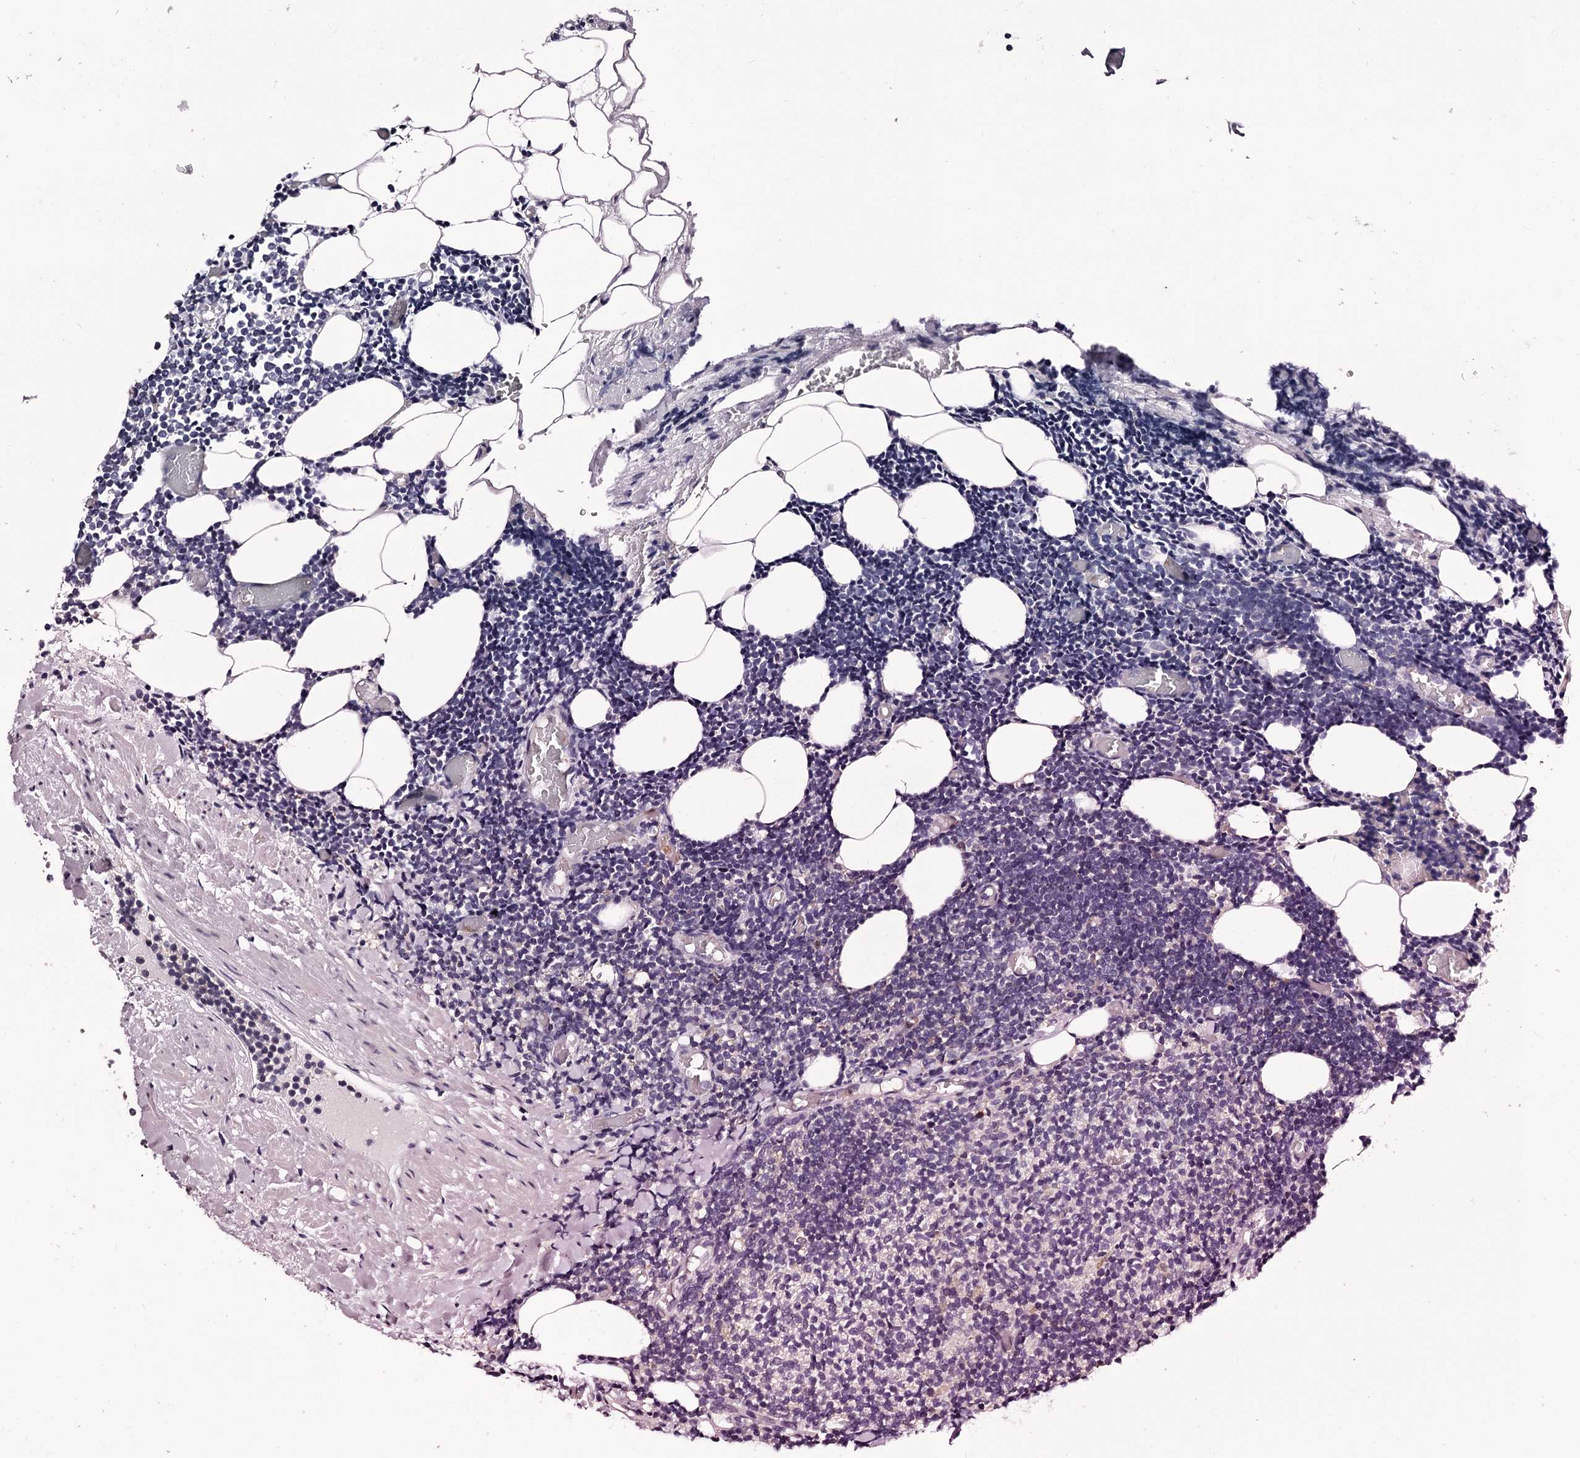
{"staining": {"intensity": "negative", "quantity": "none", "location": "none"}, "tissue": "lymphoma", "cell_type": "Tumor cells", "image_type": "cancer", "snomed": [{"axis": "morphology", "description": "Malignant lymphoma, non-Hodgkin's type, Low grade"}, {"axis": "topography", "description": "Lymph node"}], "caption": "Immunohistochemistry image of neoplastic tissue: lymphoma stained with DAB (3,3'-diaminobenzidine) displays no significant protein staining in tumor cells.", "gene": "GSTO1", "patient": {"sex": "male", "age": 66}}